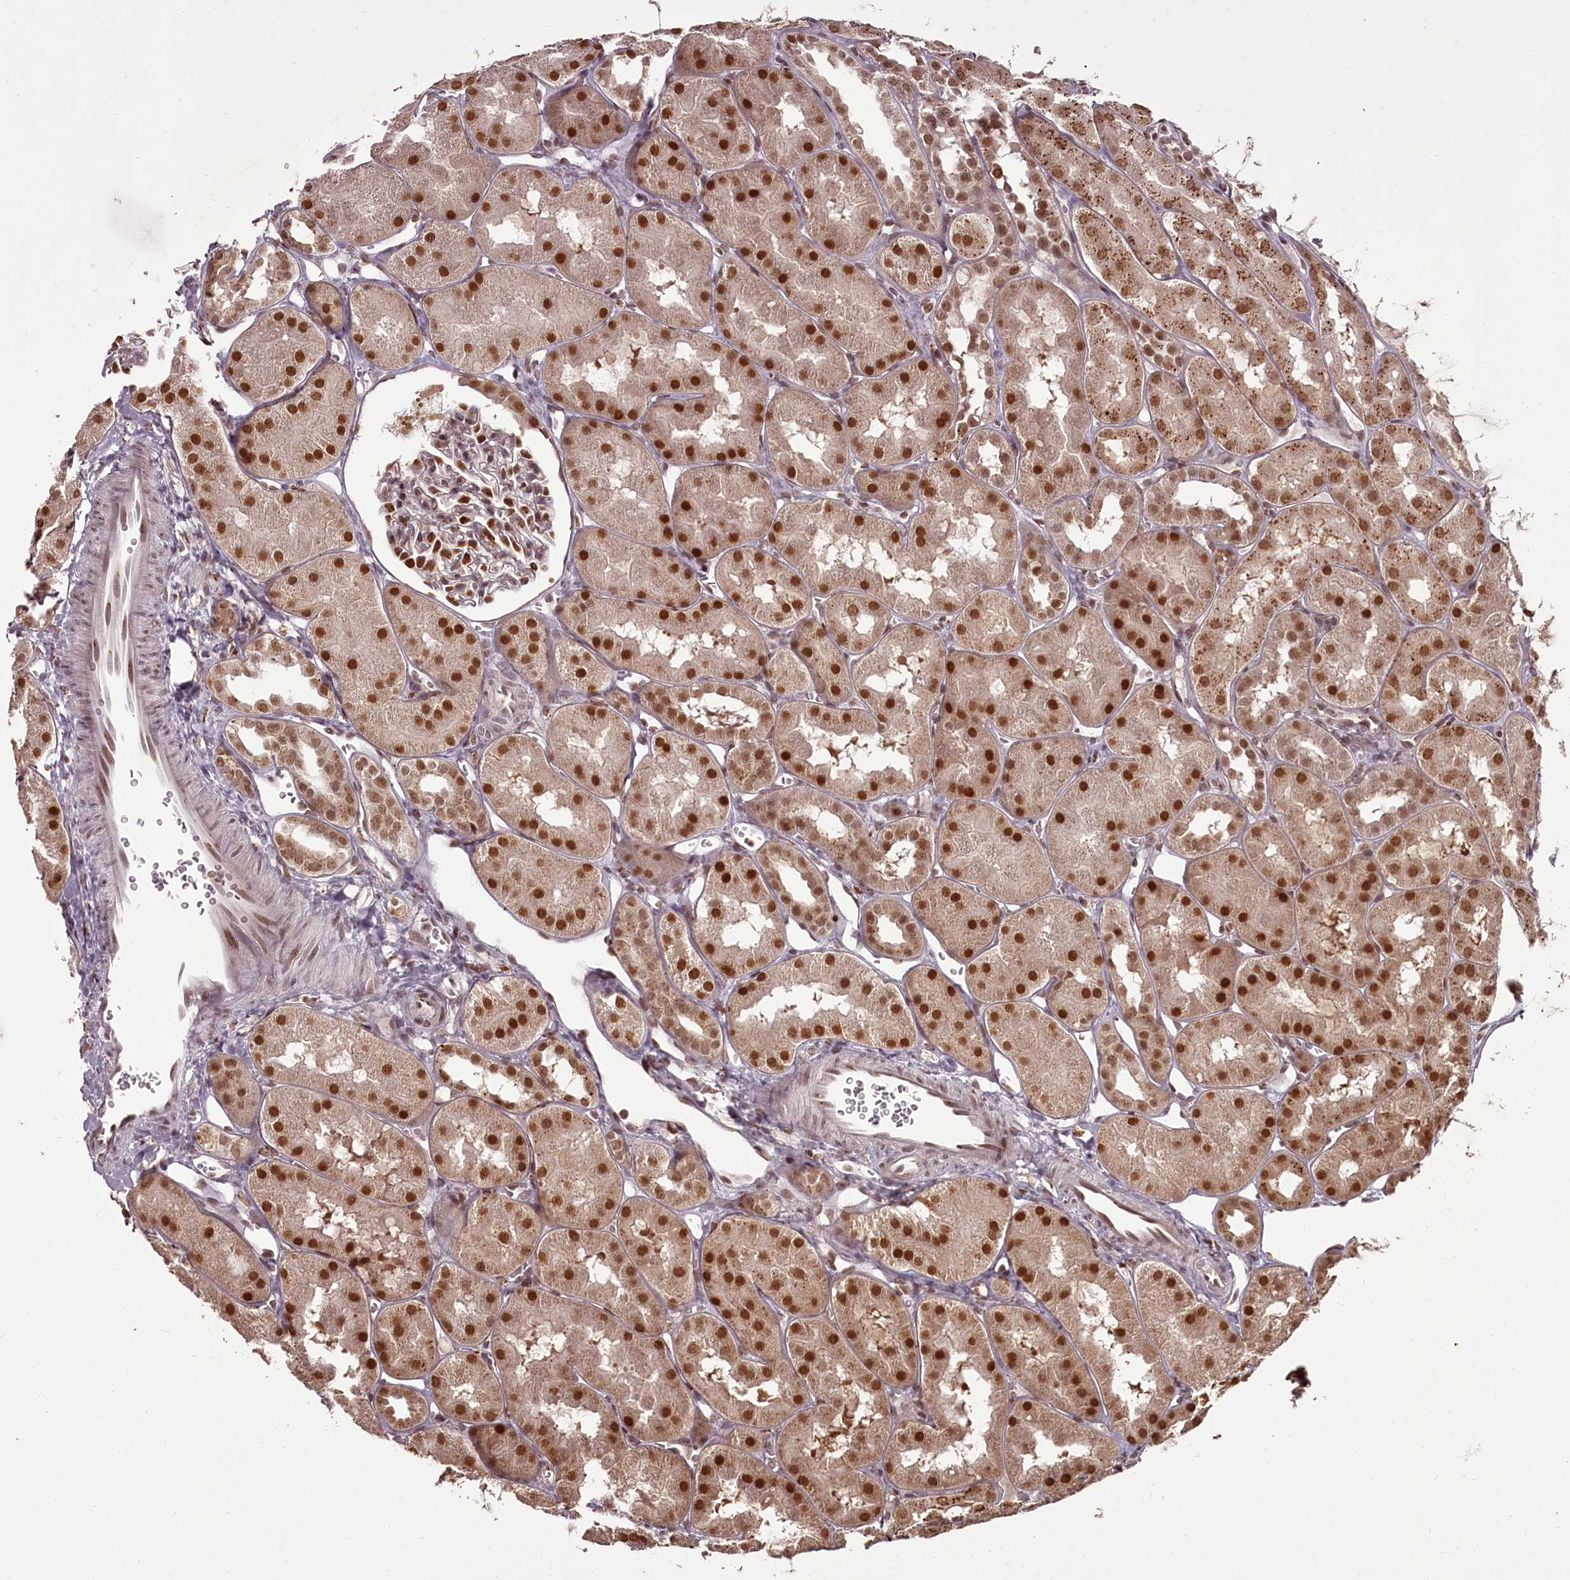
{"staining": {"intensity": "moderate", "quantity": ">75%", "location": "nuclear"}, "tissue": "kidney", "cell_type": "Cells in glomeruli", "image_type": "normal", "snomed": [{"axis": "morphology", "description": "Normal tissue, NOS"}, {"axis": "topography", "description": "Kidney"}, {"axis": "topography", "description": "Urinary bladder"}], "caption": "Kidney stained with immunohistochemistry reveals moderate nuclear staining in approximately >75% of cells in glomeruli. The staining was performed using DAB to visualize the protein expression in brown, while the nuclei were stained in blue with hematoxylin (Magnification: 20x).", "gene": "CEP83", "patient": {"sex": "male", "age": 16}}